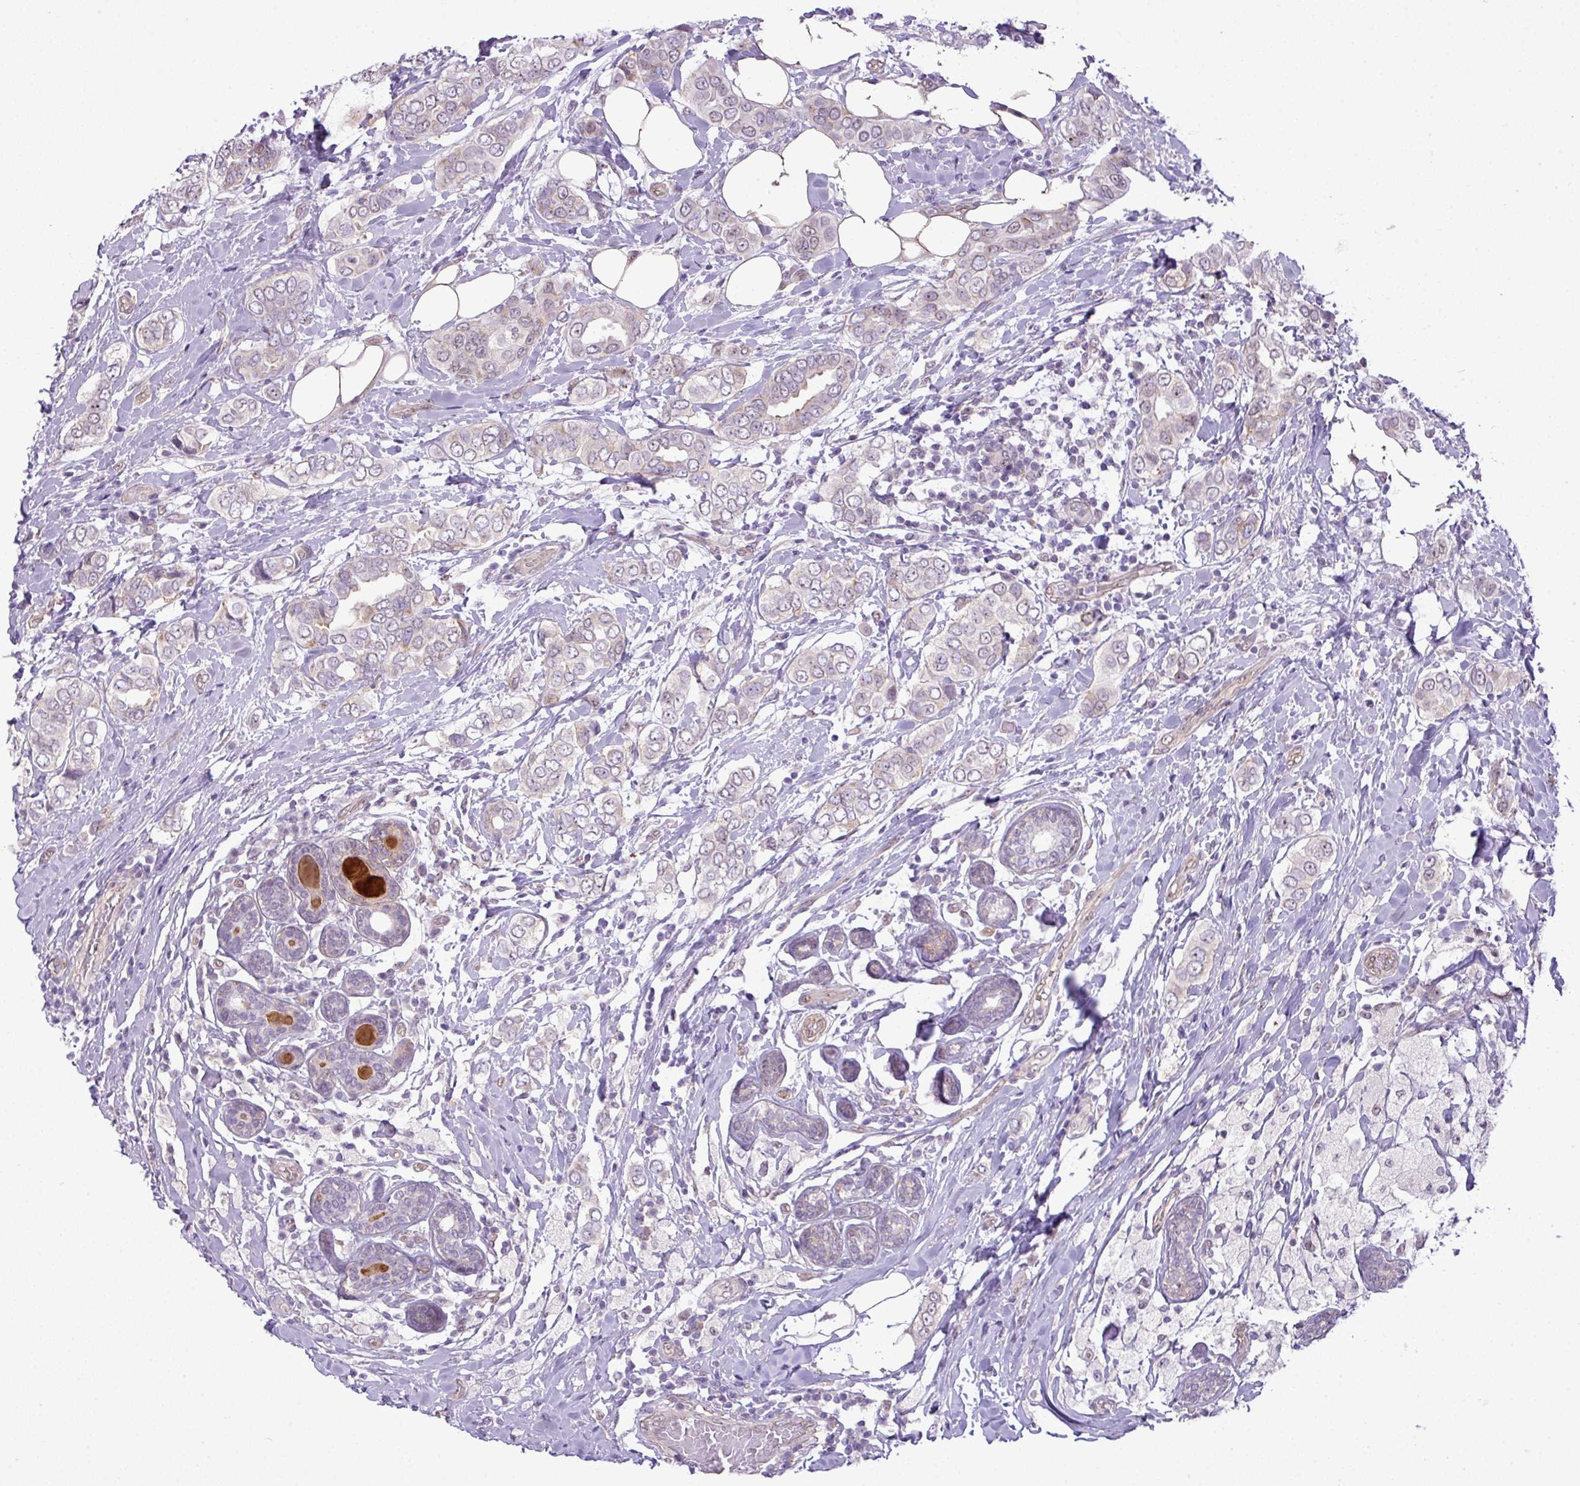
{"staining": {"intensity": "negative", "quantity": "none", "location": "none"}, "tissue": "breast cancer", "cell_type": "Tumor cells", "image_type": "cancer", "snomed": [{"axis": "morphology", "description": "Lobular carcinoma"}, {"axis": "topography", "description": "Breast"}], "caption": "High power microscopy histopathology image of an immunohistochemistry image of breast cancer (lobular carcinoma), revealing no significant staining in tumor cells.", "gene": "MAK16", "patient": {"sex": "female", "age": 51}}